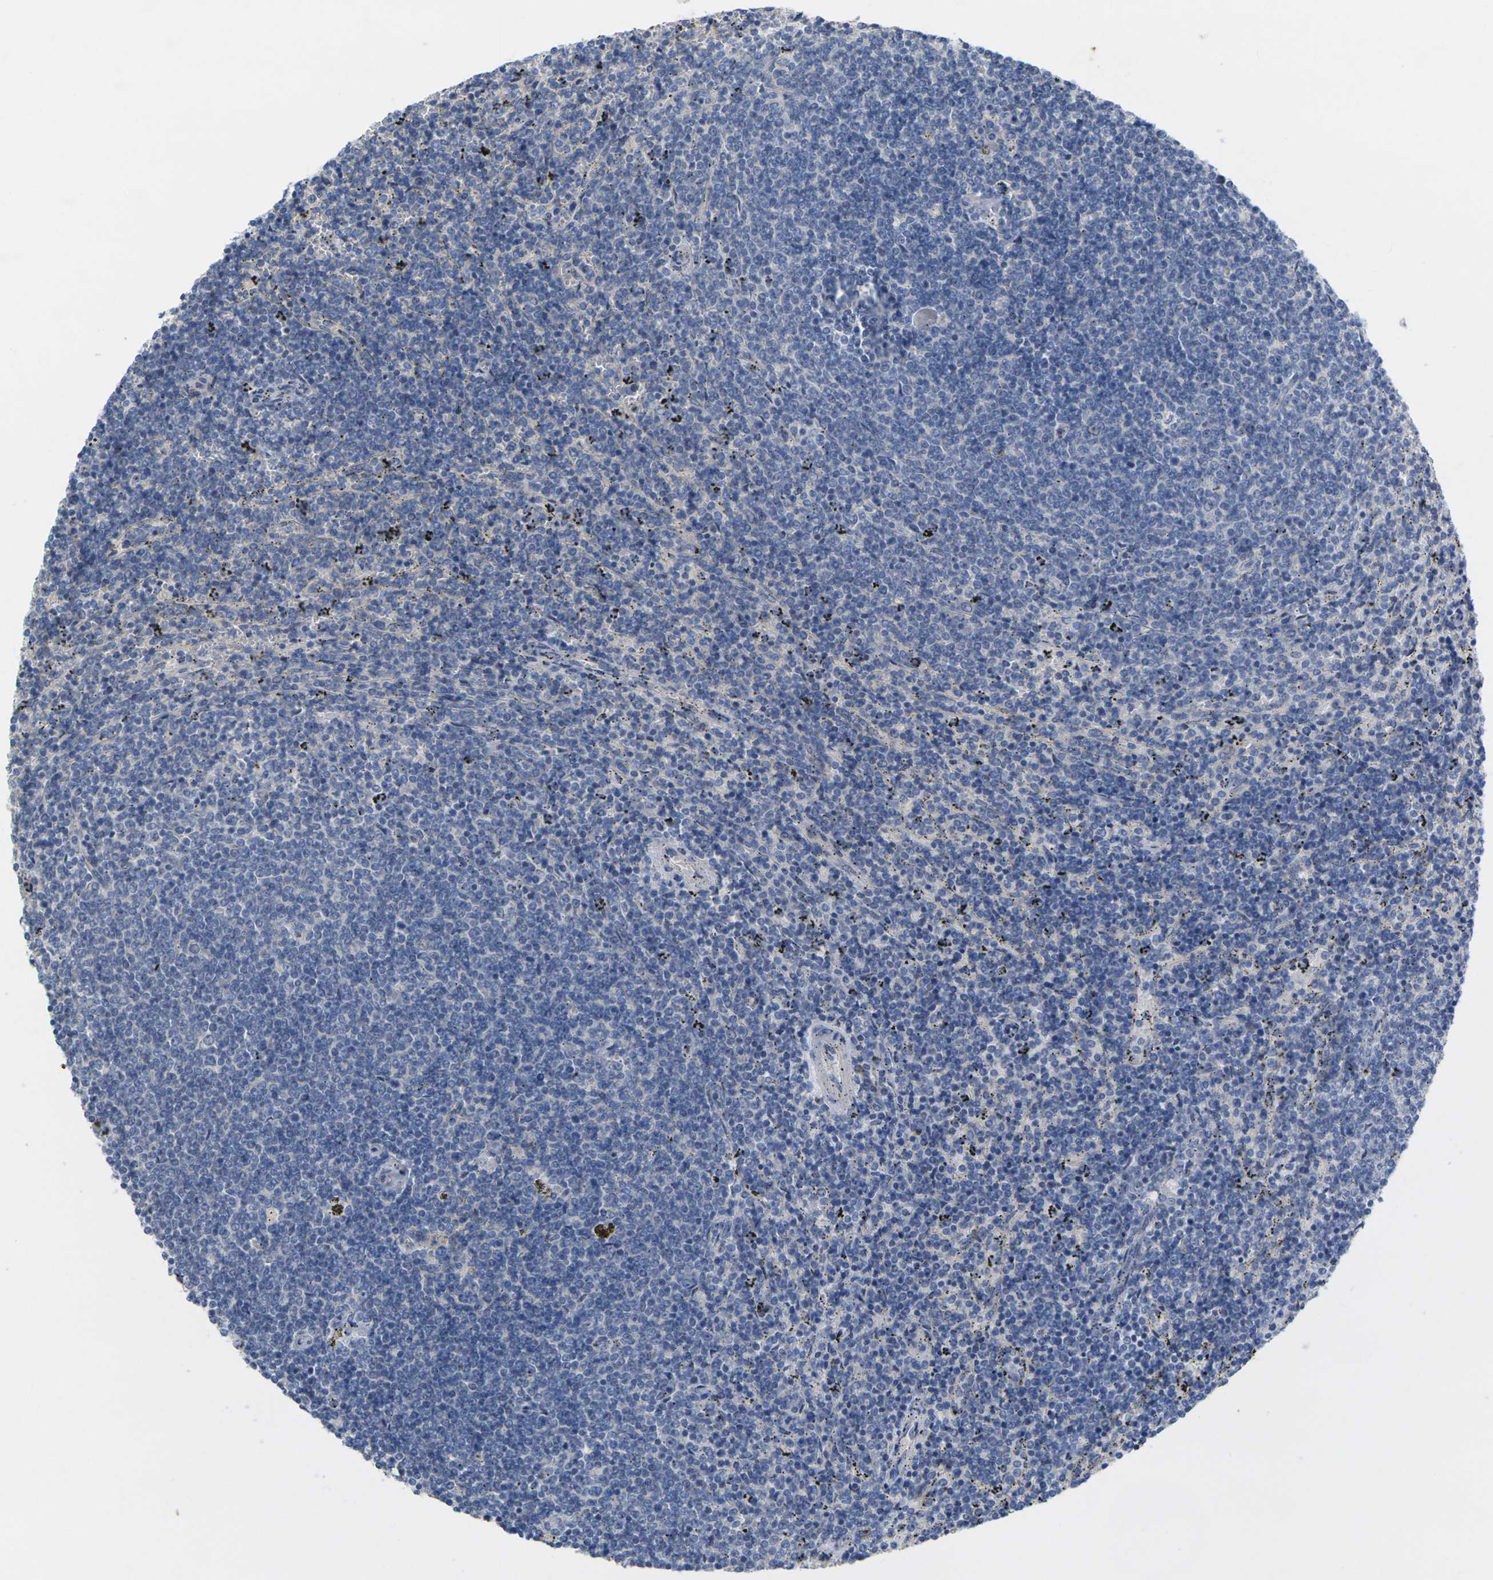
{"staining": {"intensity": "negative", "quantity": "none", "location": "none"}, "tissue": "lymphoma", "cell_type": "Tumor cells", "image_type": "cancer", "snomed": [{"axis": "morphology", "description": "Malignant lymphoma, non-Hodgkin's type, Low grade"}, {"axis": "topography", "description": "Spleen"}], "caption": "Tumor cells are negative for brown protein staining in malignant lymphoma, non-Hodgkin's type (low-grade).", "gene": "TNNI3", "patient": {"sex": "female", "age": 50}}